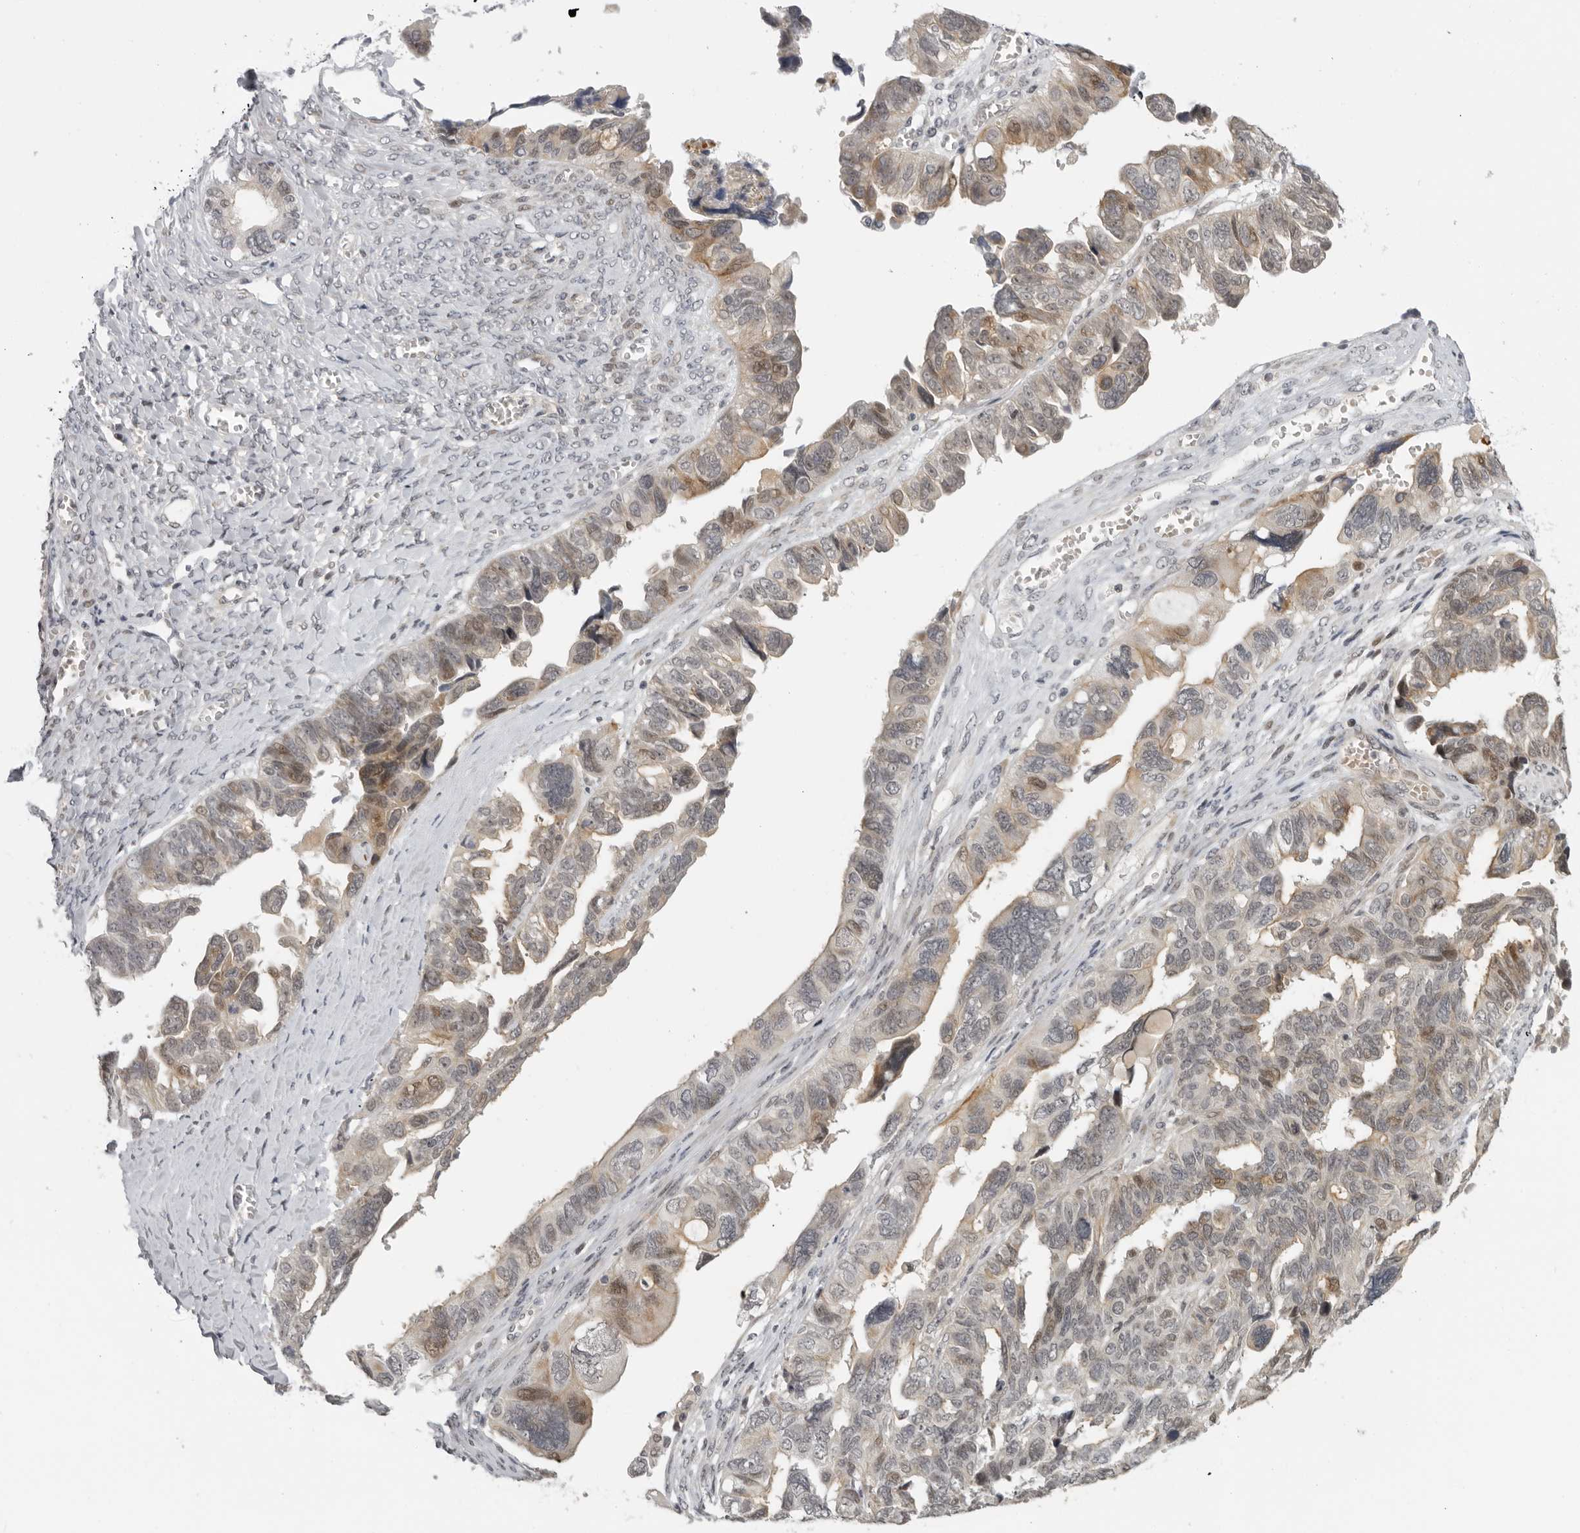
{"staining": {"intensity": "moderate", "quantity": "25%-75%", "location": "cytoplasmic/membranous,nuclear"}, "tissue": "ovarian cancer", "cell_type": "Tumor cells", "image_type": "cancer", "snomed": [{"axis": "morphology", "description": "Cystadenocarcinoma, serous, NOS"}, {"axis": "topography", "description": "Ovary"}], "caption": "Protein expression analysis of human ovarian cancer (serous cystadenocarcinoma) reveals moderate cytoplasmic/membranous and nuclear positivity in about 25%-75% of tumor cells. (DAB (3,3'-diaminobenzidine) = brown stain, brightfield microscopy at high magnification).", "gene": "ALPK2", "patient": {"sex": "female", "age": 79}}